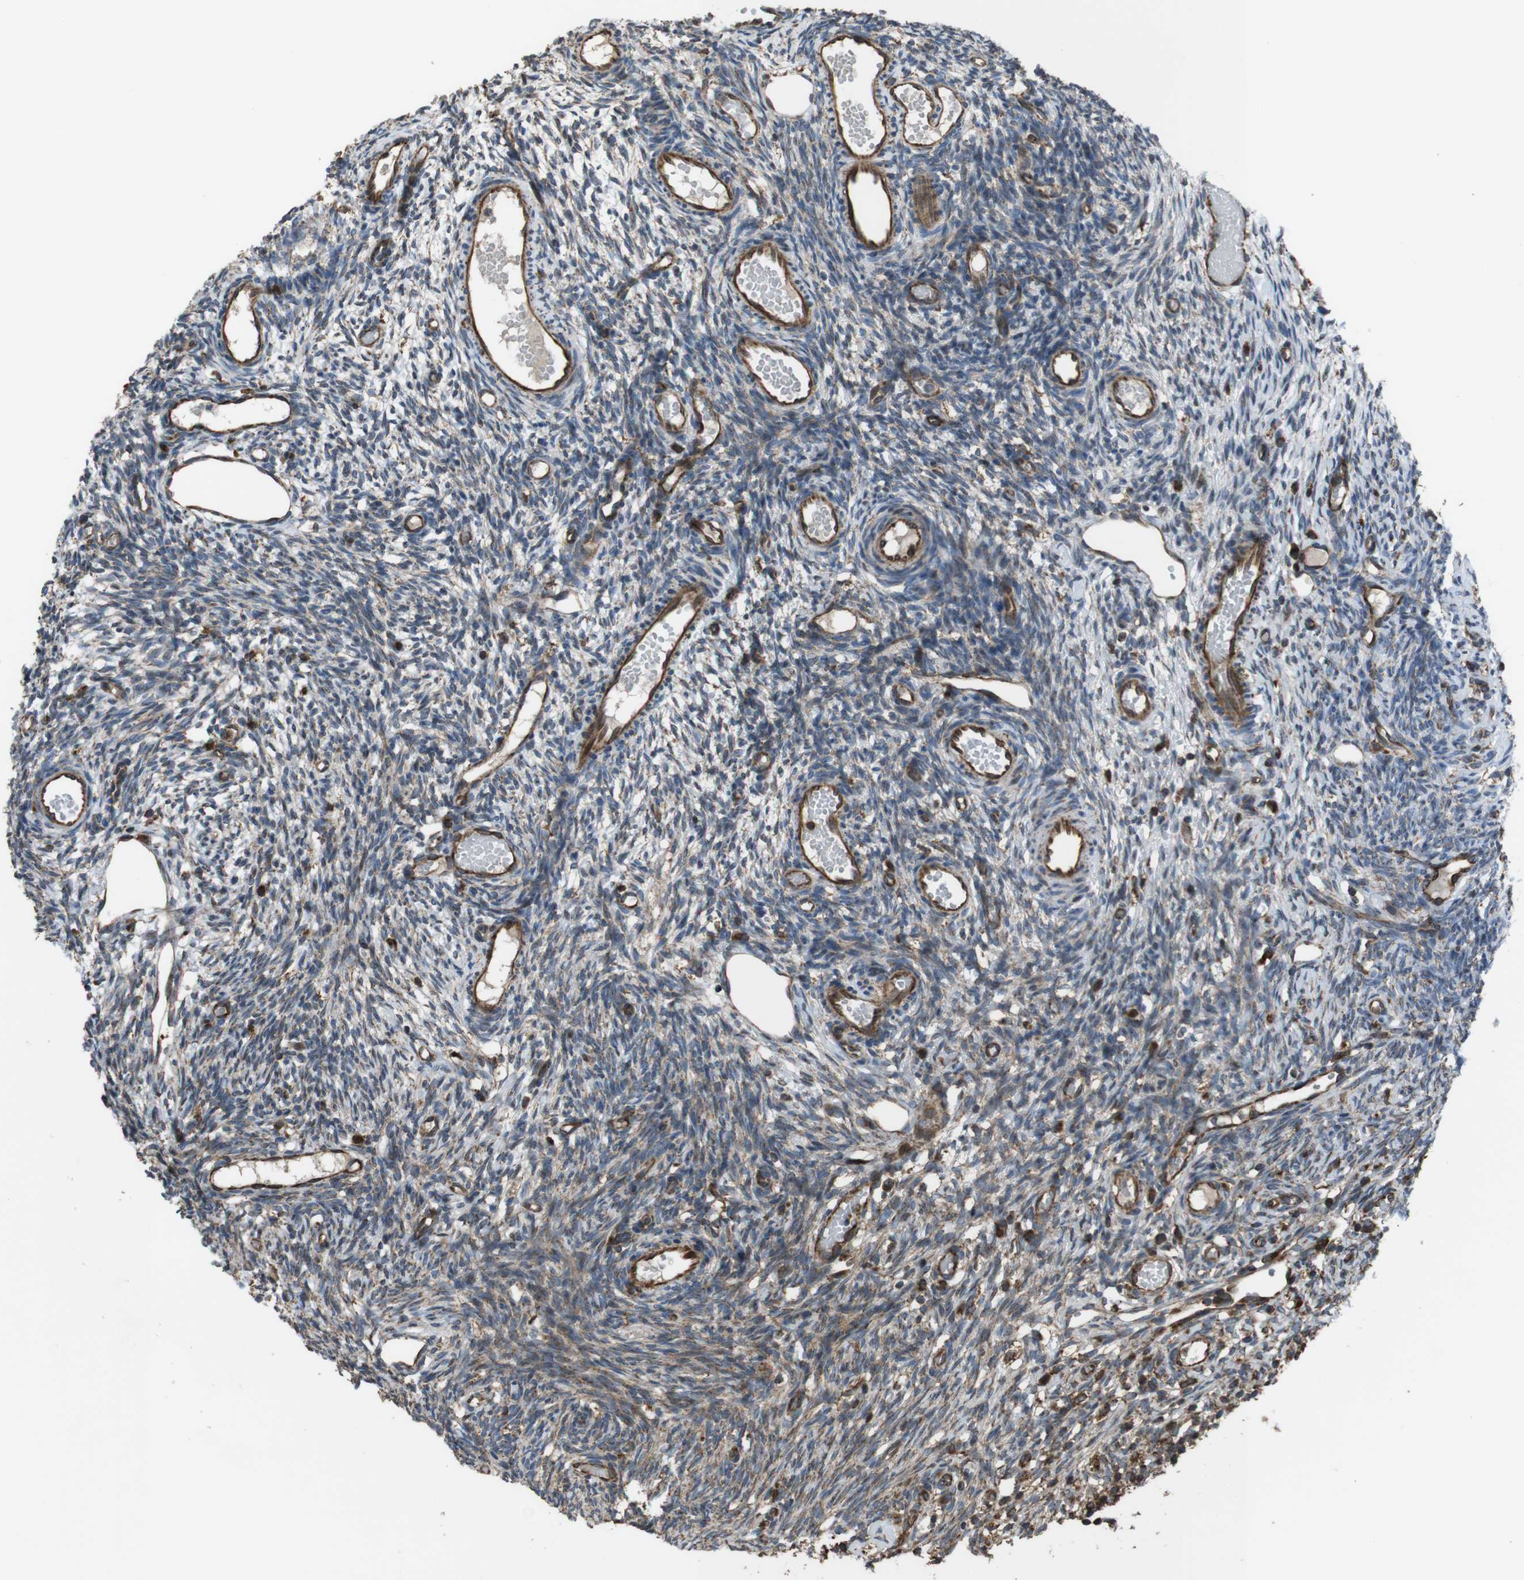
{"staining": {"intensity": "moderate", "quantity": "25%-75%", "location": "cytoplasmic/membranous"}, "tissue": "ovary", "cell_type": "Ovarian stroma cells", "image_type": "normal", "snomed": [{"axis": "morphology", "description": "Normal tissue, NOS"}, {"axis": "topography", "description": "Ovary"}], "caption": "IHC staining of normal ovary, which demonstrates medium levels of moderate cytoplasmic/membranous staining in about 25%-75% of ovarian stroma cells indicating moderate cytoplasmic/membranous protein positivity. The staining was performed using DAB (3,3'-diaminobenzidine) (brown) for protein detection and nuclei were counterstained in hematoxylin (blue).", "gene": "GIMAP8", "patient": {"sex": "female", "age": 35}}